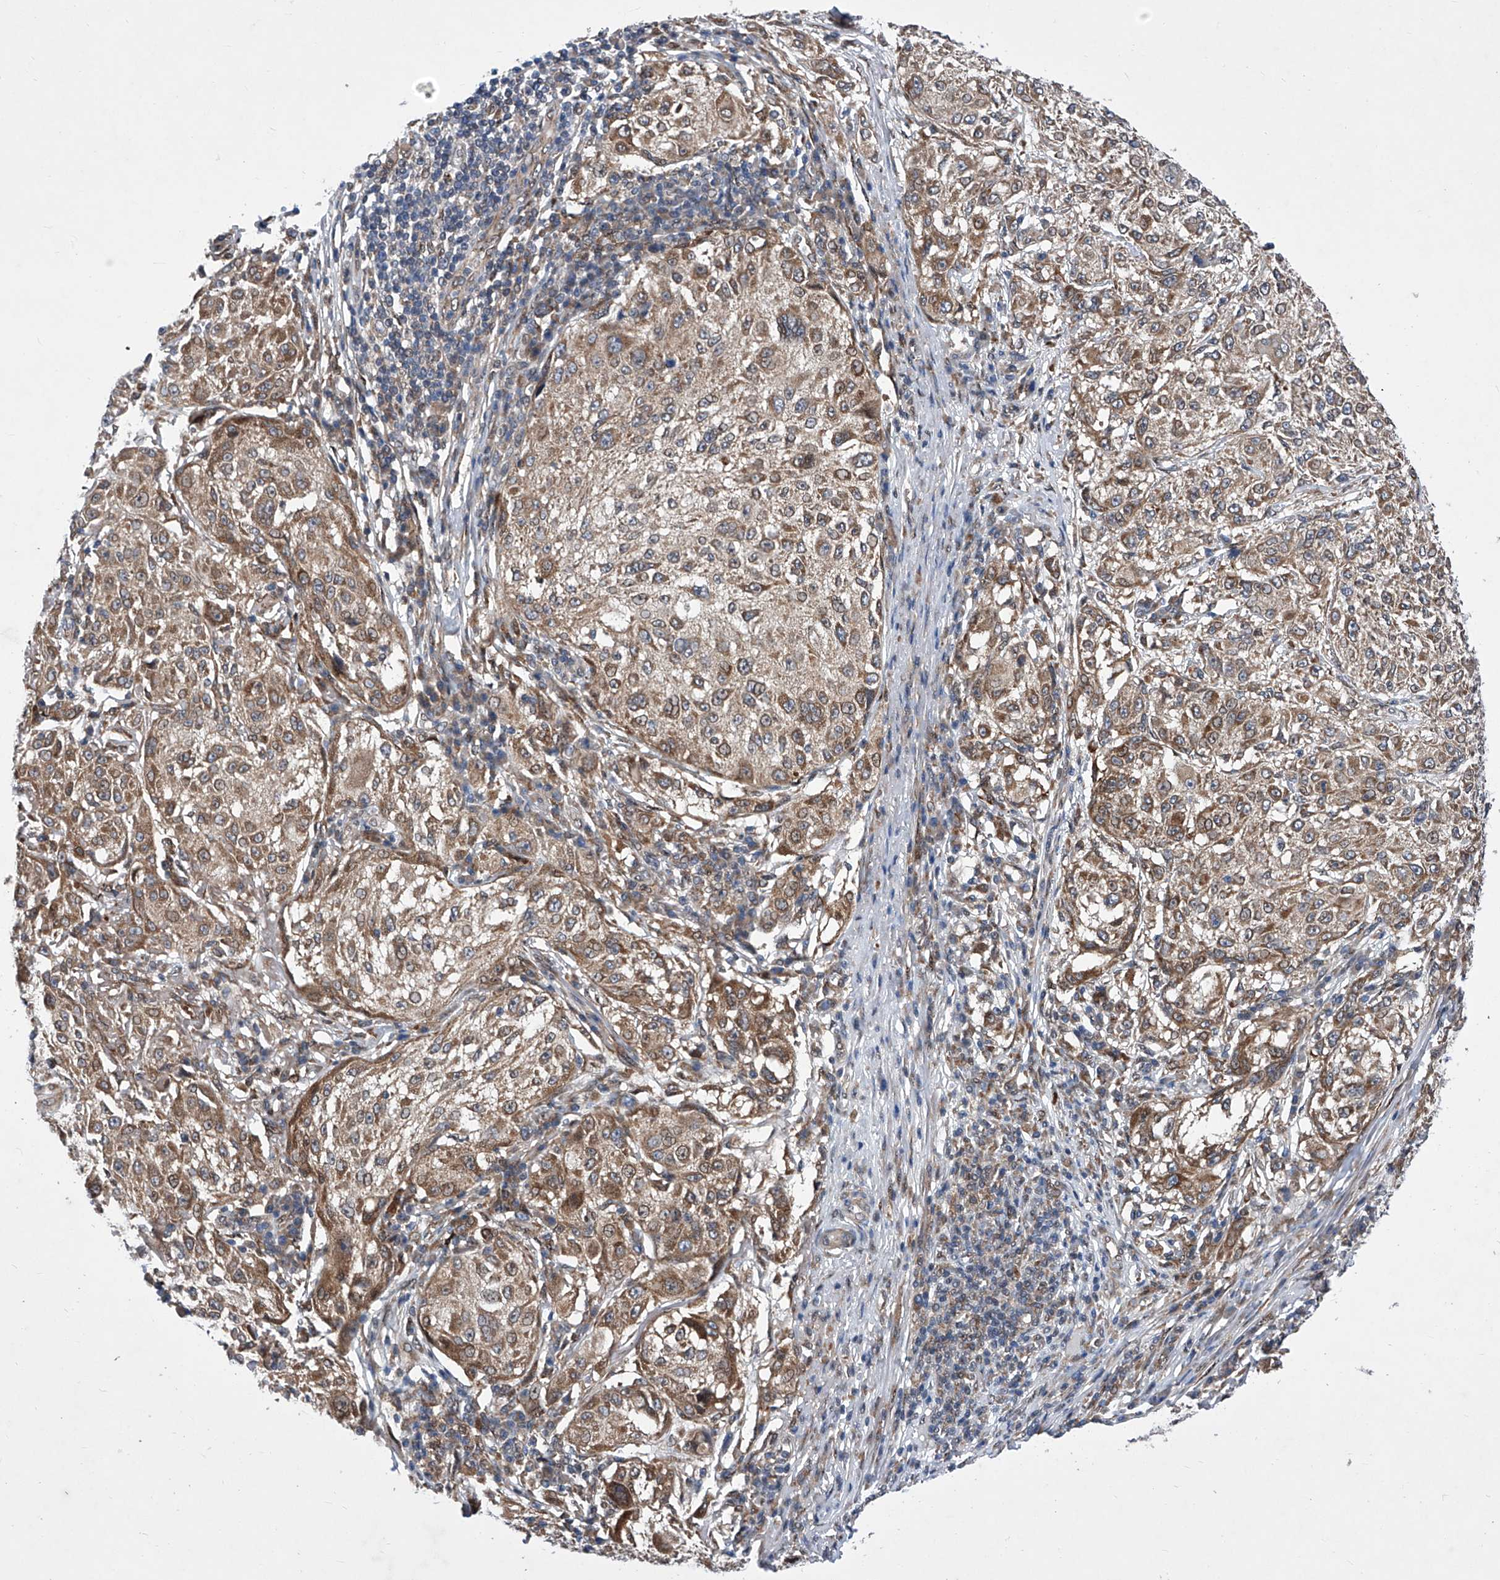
{"staining": {"intensity": "moderate", "quantity": ">75%", "location": "cytoplasmic/membranous"}, "tissue": "melanoma", "cell_type": "Tumor cells", "image_type": "cancer", "snomed": [{"axis": "morphology", "description": "Necrosis, NOS"}, {"axis": "morphology", "description": "Malignant melanoma, NOS"}, {"axis": "topography", "description": "Skin"}], "caption": "Immunohistochemical staining of human malignant melanoma exhibits moderate cytoplasmic/membranous protein expression in about >75% of tumor cells.", "gene": "KTI12", "patient": {"sex": "female", "age": 87}}